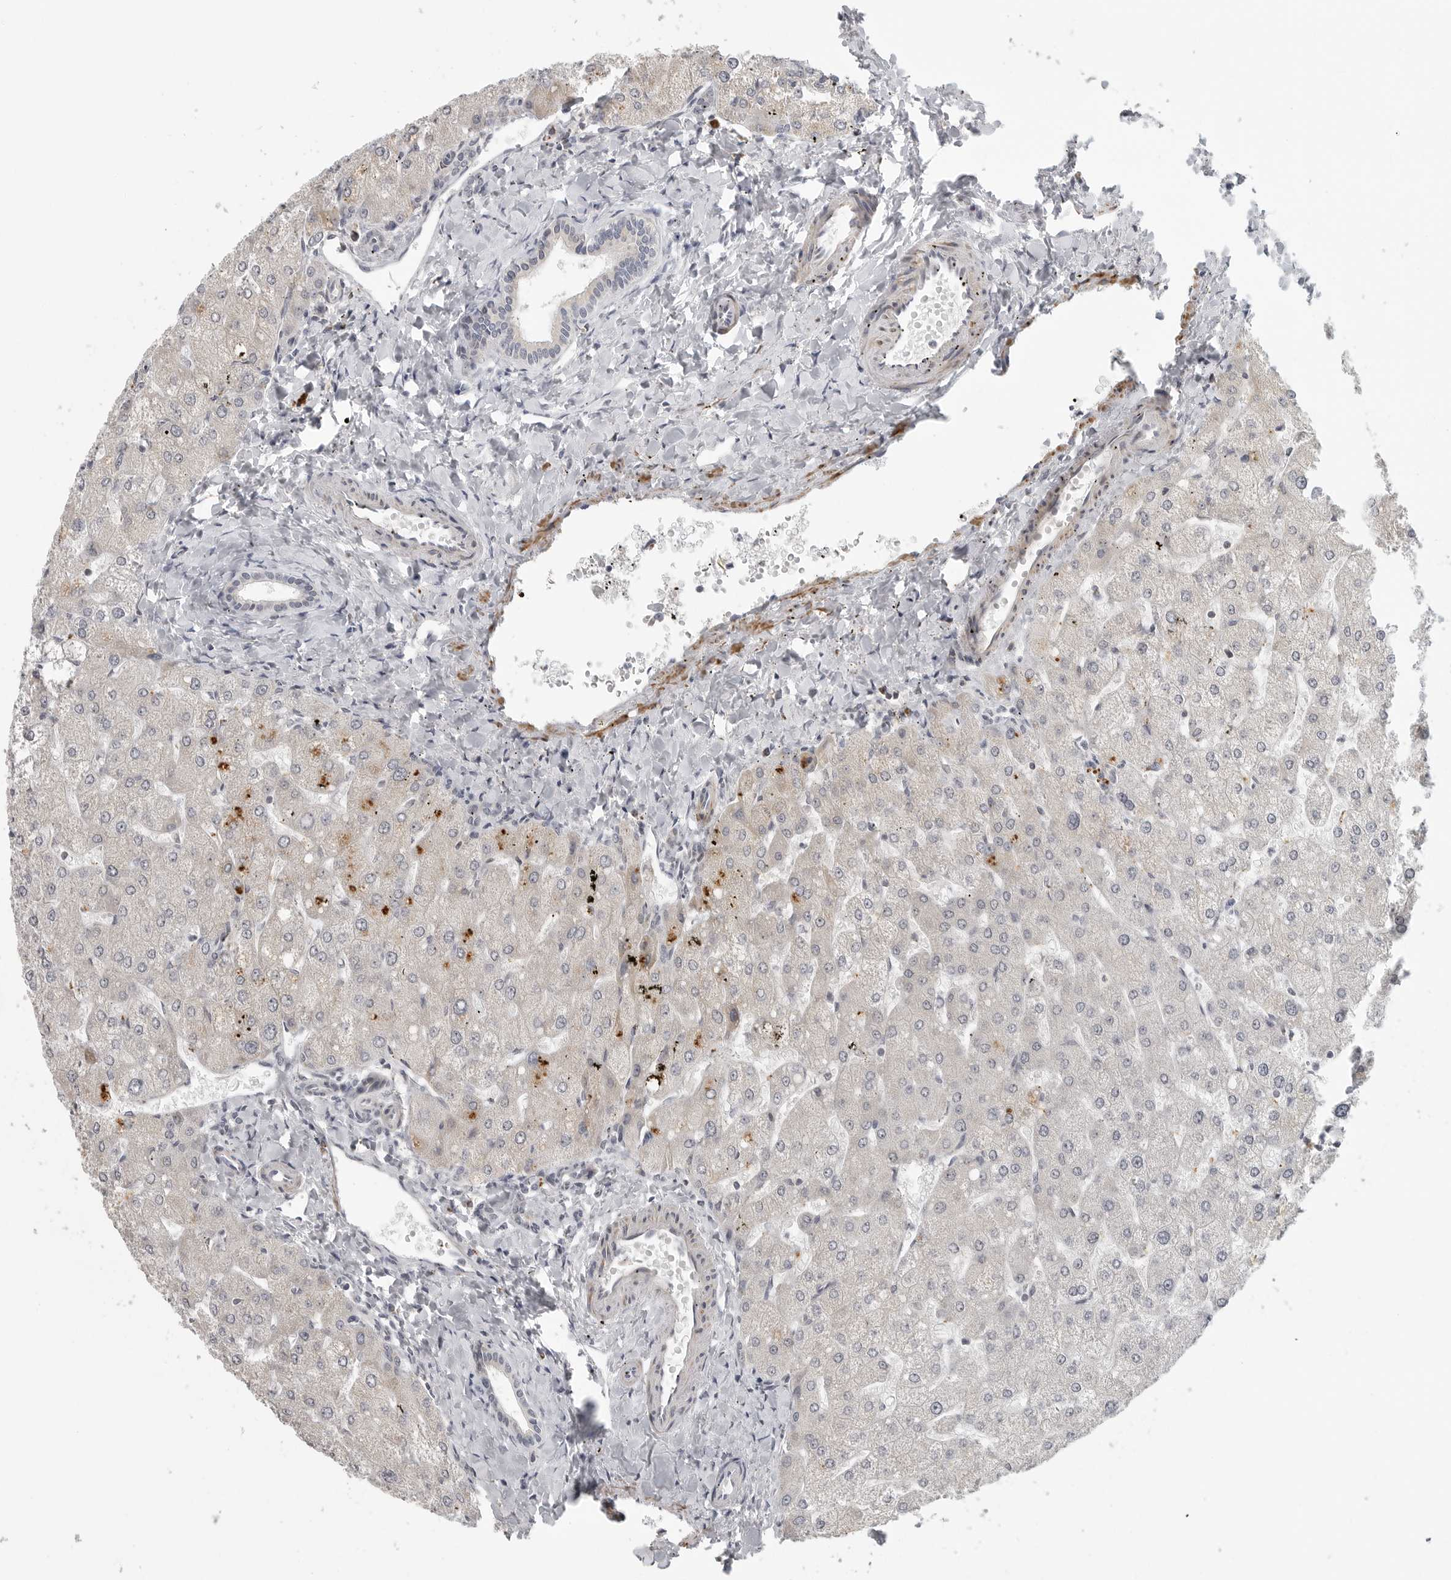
{"staining": {"intensity": "negative", "quantity": "none", "location": "none"}, "tissue": "liver", "cell_type": "Cholangiocytes", "image_type": "normal", "snomed": [{"axis": "morphology", "description": "Normal tissue, NOS"}, {"axis": "topography", "description": "Liver"}], "caption": "Benign liver was stained to show a protein in brown. There is no significant expression in cholangiocytes.", "gene": "MAP7D1", "patient": {"sex": "male", "age": 55}}